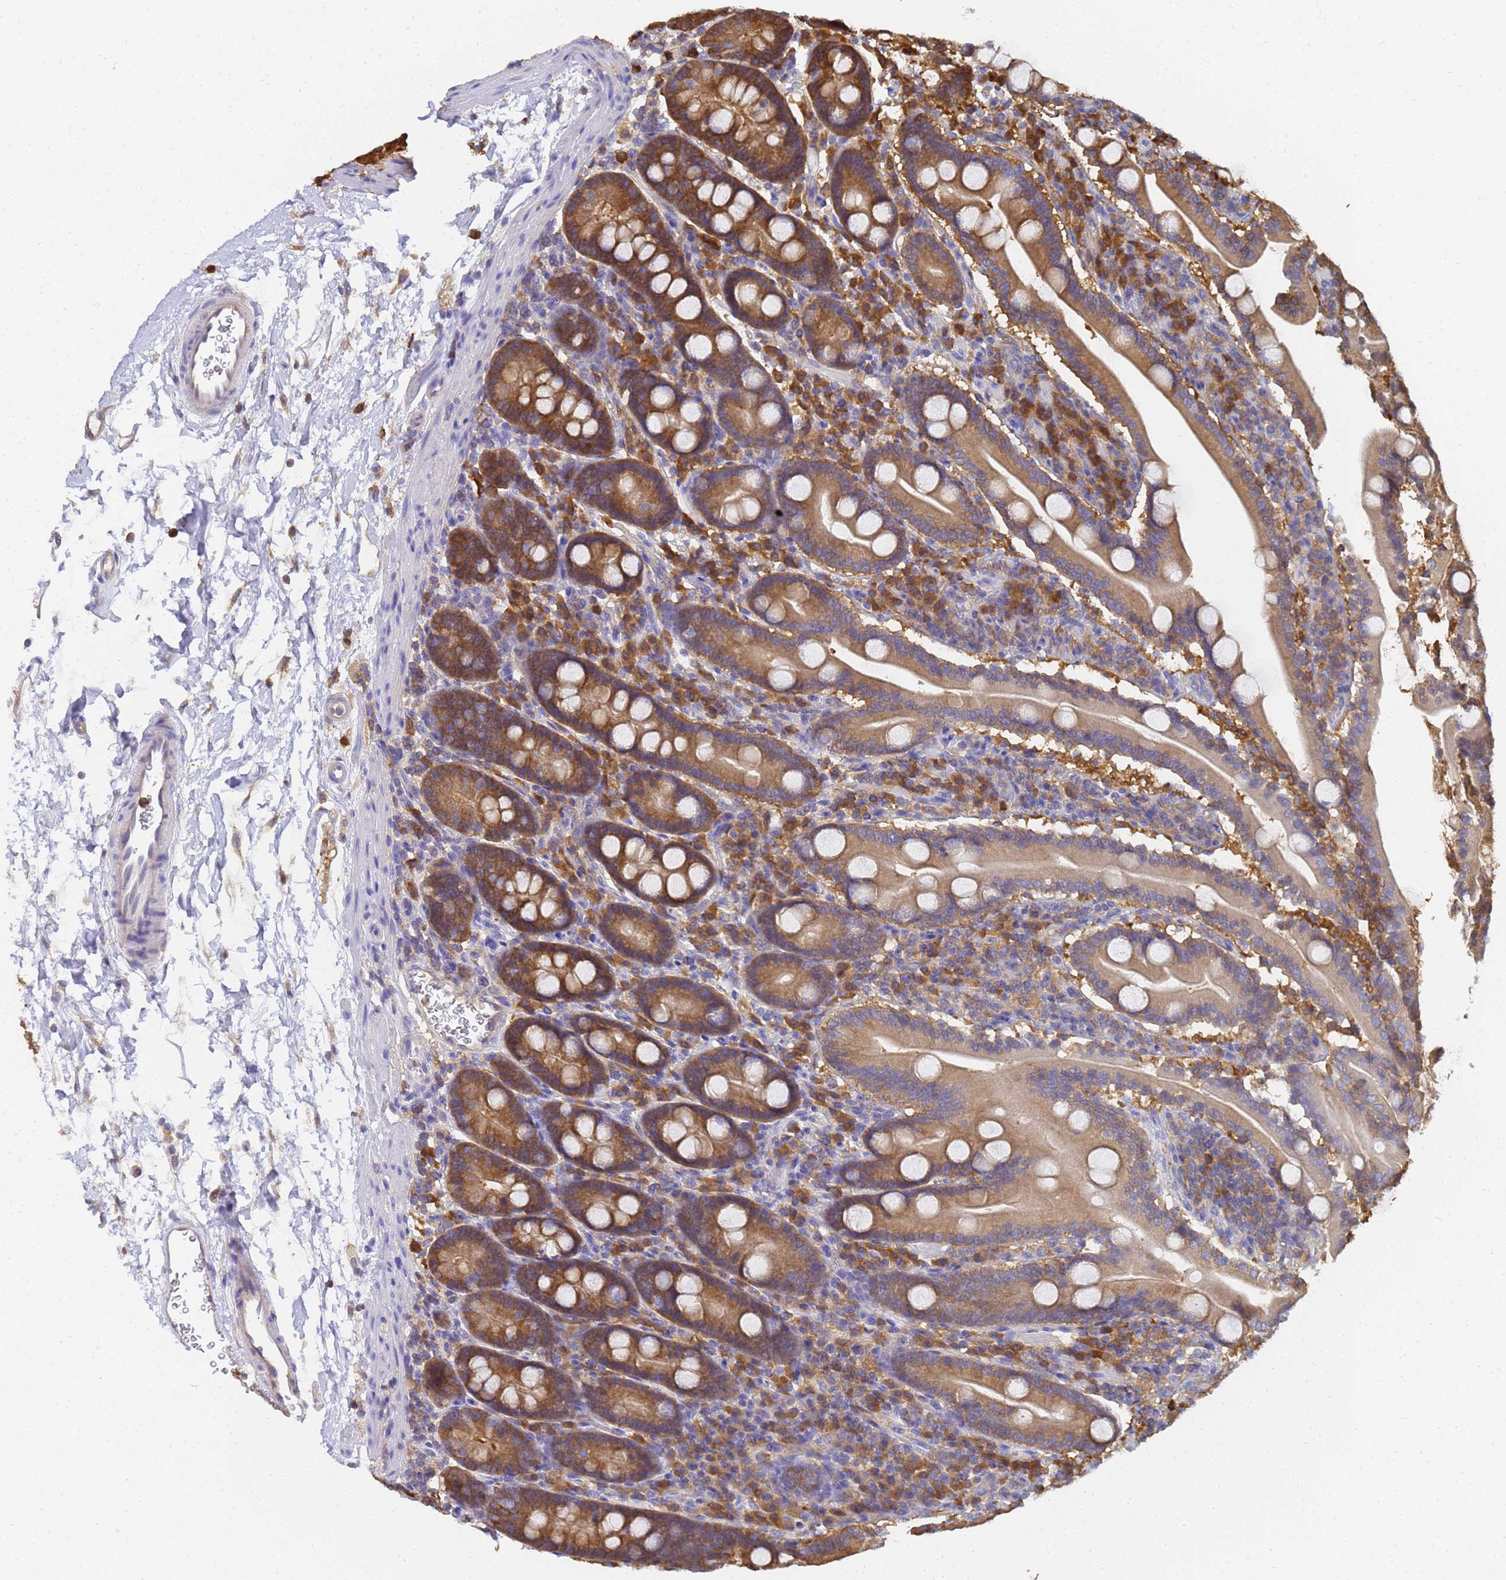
{"staining": {"intensity": "moderate", "quantity": "25%-75%", "location": "cytoplasmic/membranous"}, "tissue": "duodenum", "cell_type": "Glandular cells", "image_type": "normal", "snomed": [{"axis": "morphology", "description": "Normal tissue, NOS"}, {"axis": "topography", "description": "Duodenum"}], "caption": "A micrograph showing moderate cytoplasmic/membranous staining in about 25%-75% of glandular cells in unremarkable duodenum, as visualized by brown immunohistochemical staining.", "gene": "NME1", "patient": {"sex": "male", "age": 35}}